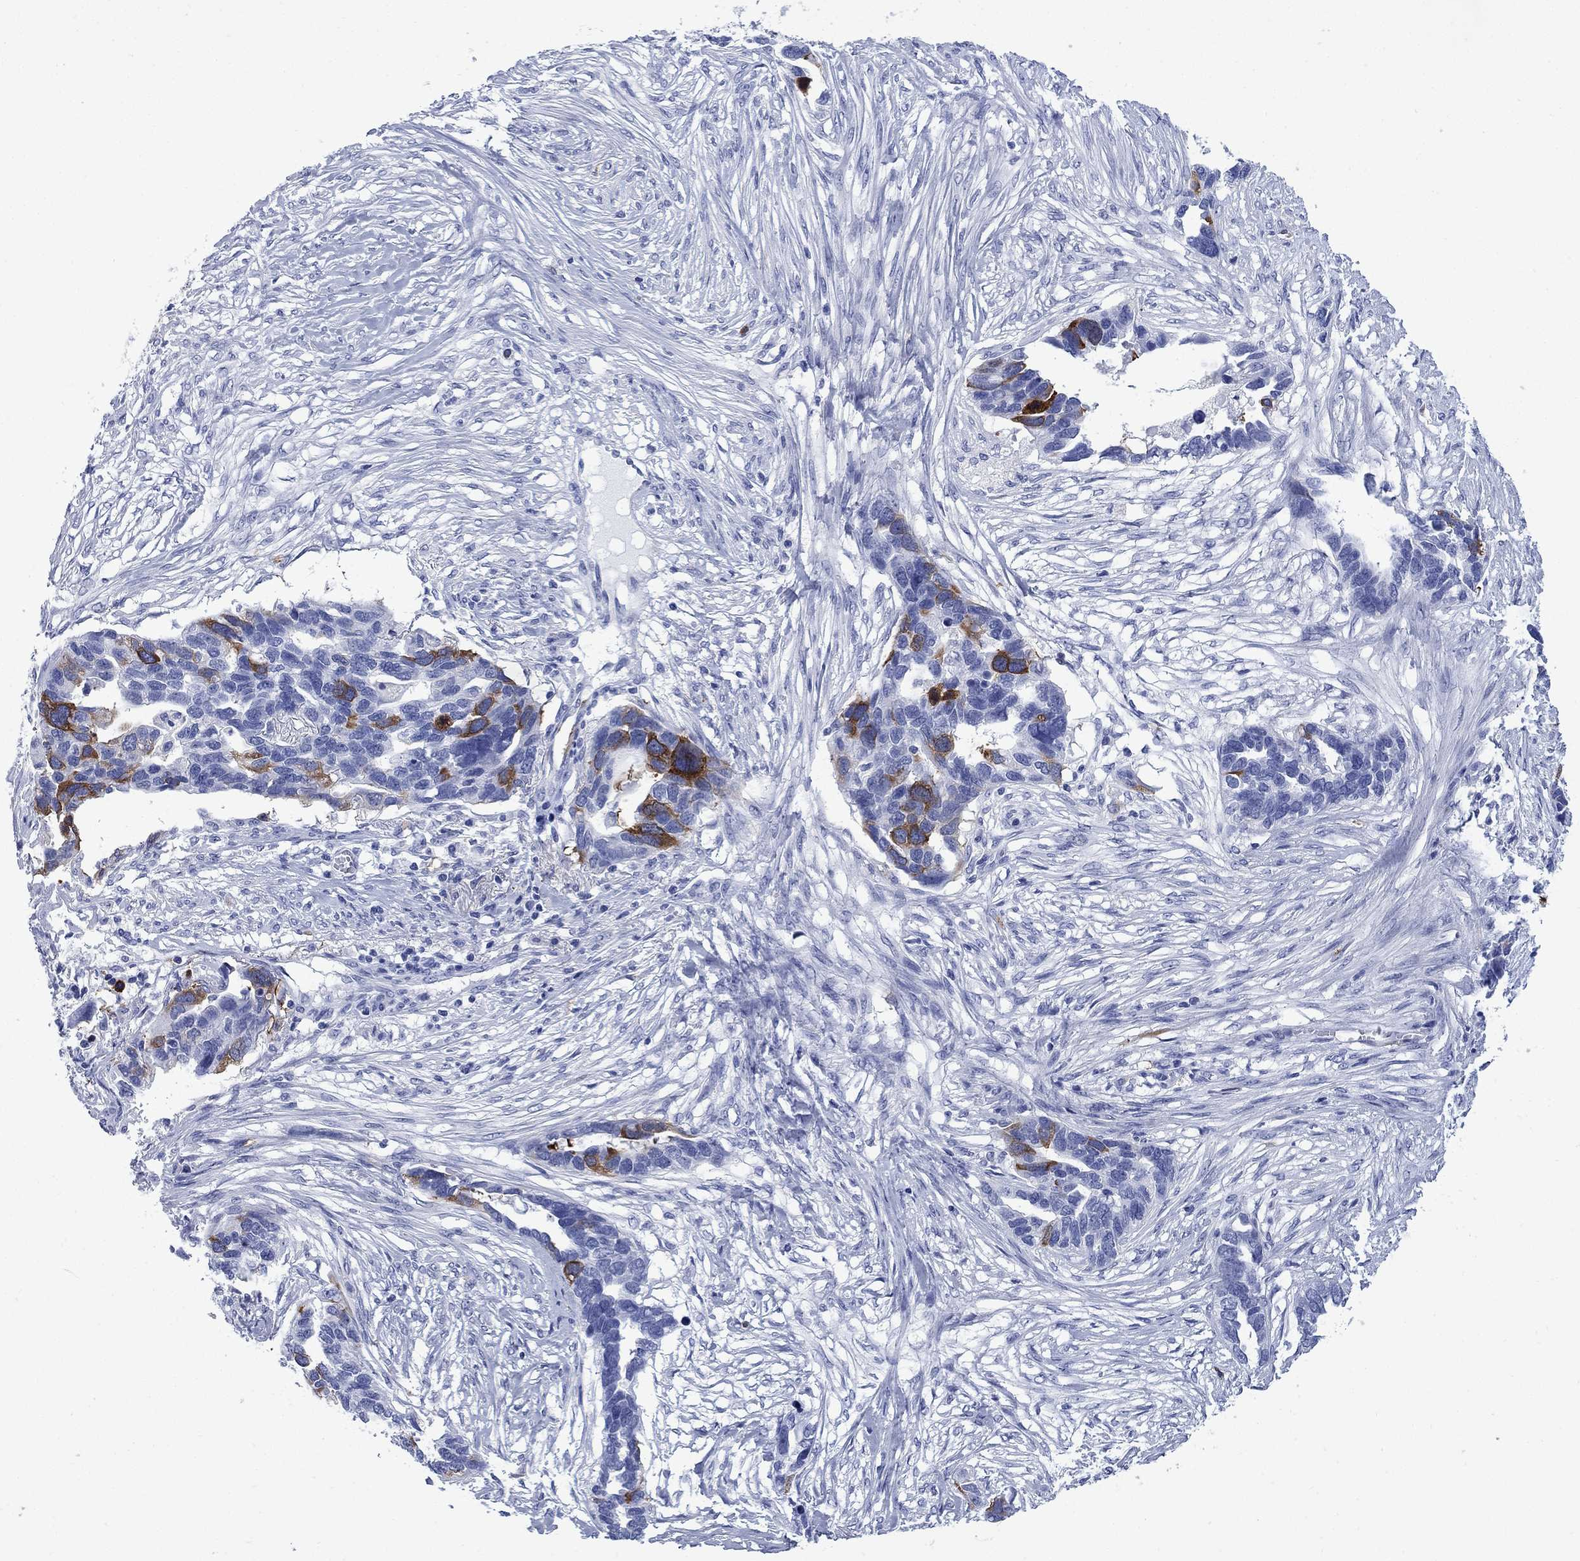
{"staining": {"intensity": "strong", "quantity": "<25%", "location": "cytoplasmic/membranous"}, "tissue": "ovarian cancer", "cell_type": "Tumor cells", "image_type": "cancer", "snomed": [{"axis": "morphology", "description": "Cystadenocarcinoma, serous, NOS"}, {"axis": "topography", "description": "Ovary"}], "caption": "This is a histology image of IHC staining of serous cystadenocarcinoma (ovarian), which shows strong staining in the cytoplasmic/membranous of tumor cells.", "gene": "TACC3", "patient": {"sex": "female", "age": 54}}